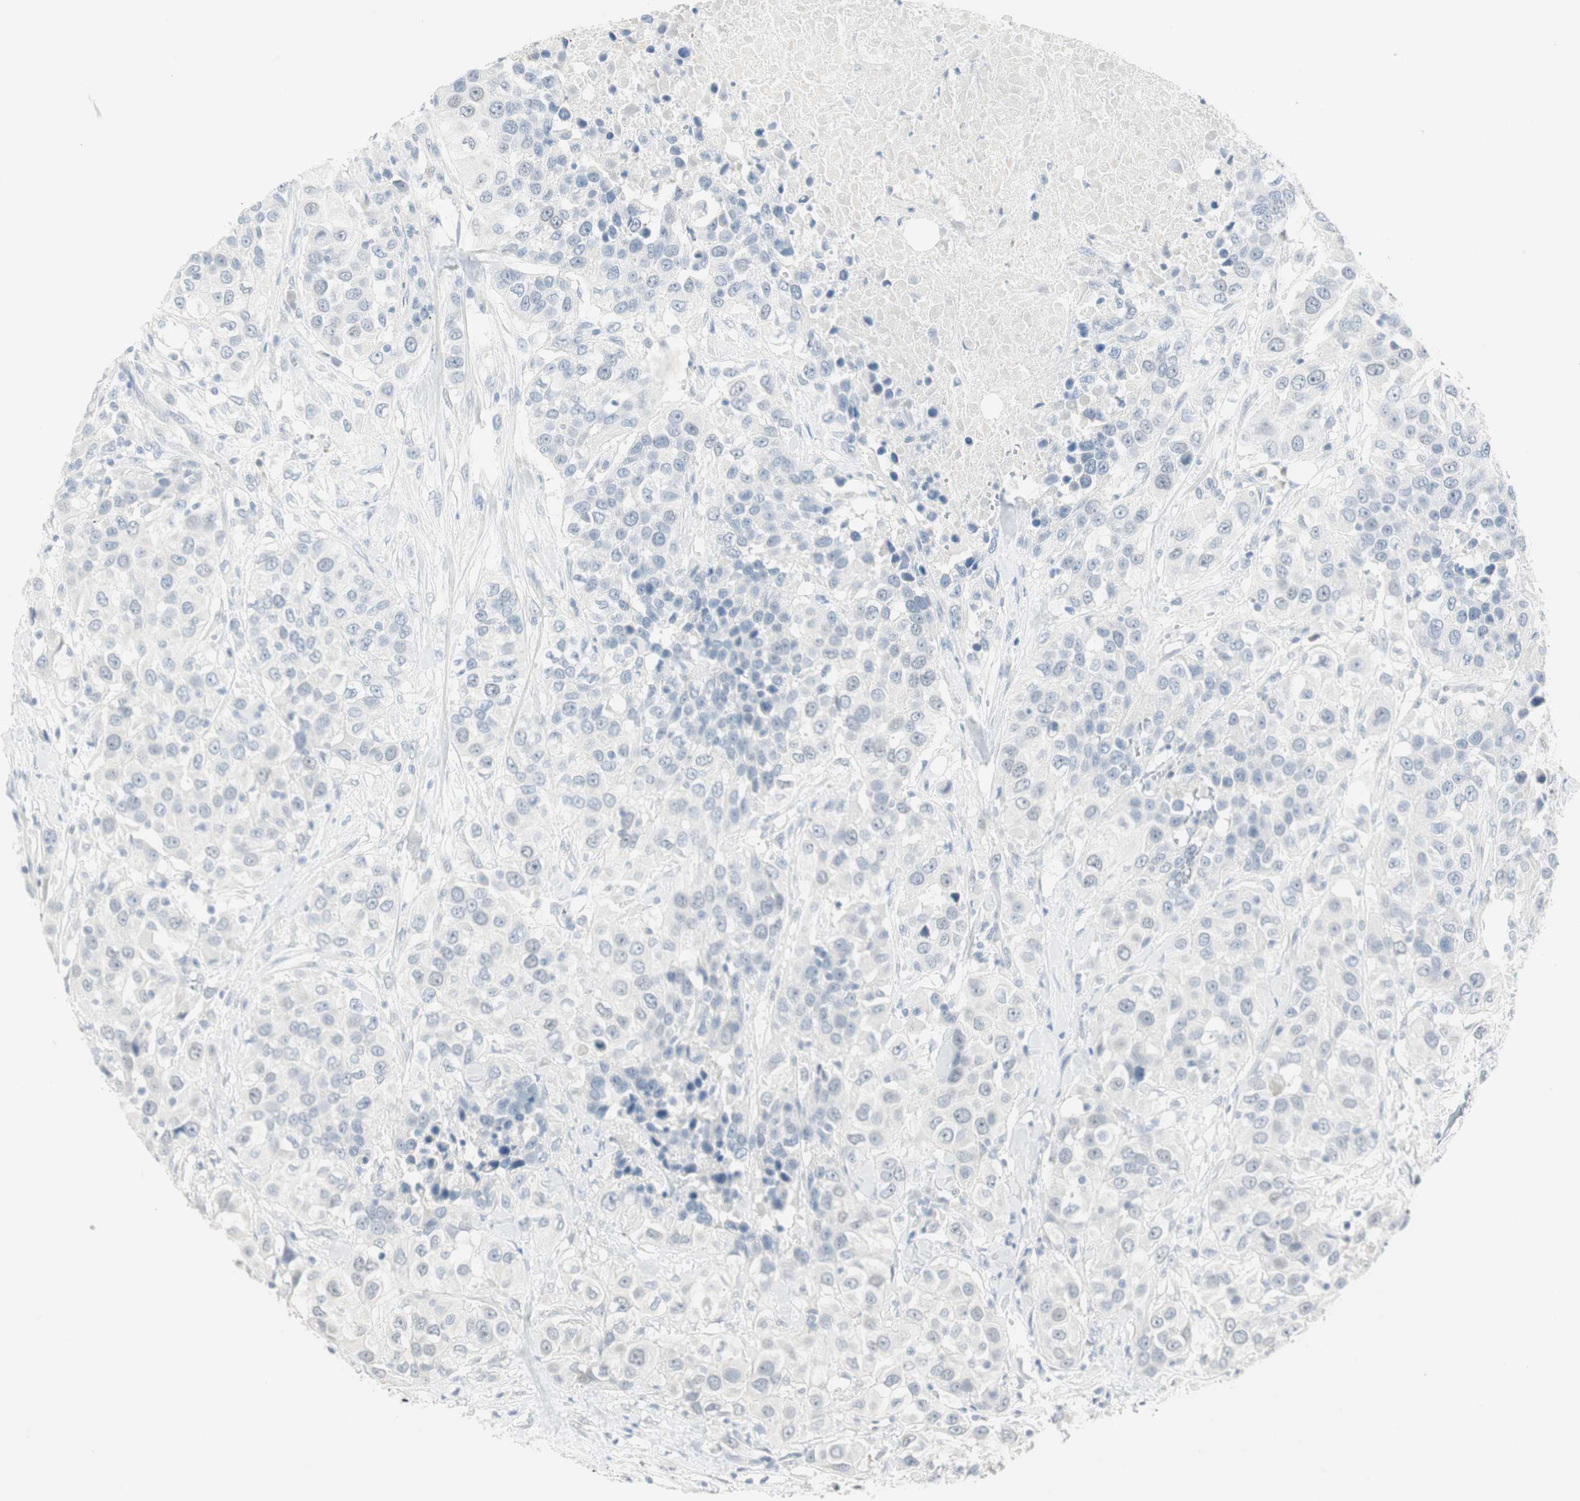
{"staining": {"intensity": "negative", "quantity": "none", "location": "none"}, "tissue": "urothelial cancer", "cell_type": "Tumor cells", "image_type": "cancer", "snomed": [{"axis": "morphology", "description": "Urothelial carcinoma, High grade"}, {"axis": "topography", "description": "Urinary bladder"}], "caption": "DAB immunohistochemical staining of human high-grade urothelial carcinoma shows no significant expression in tumor cells.", "gene": "MLLT10", "patient": {"sex": "female", "age": 80}}